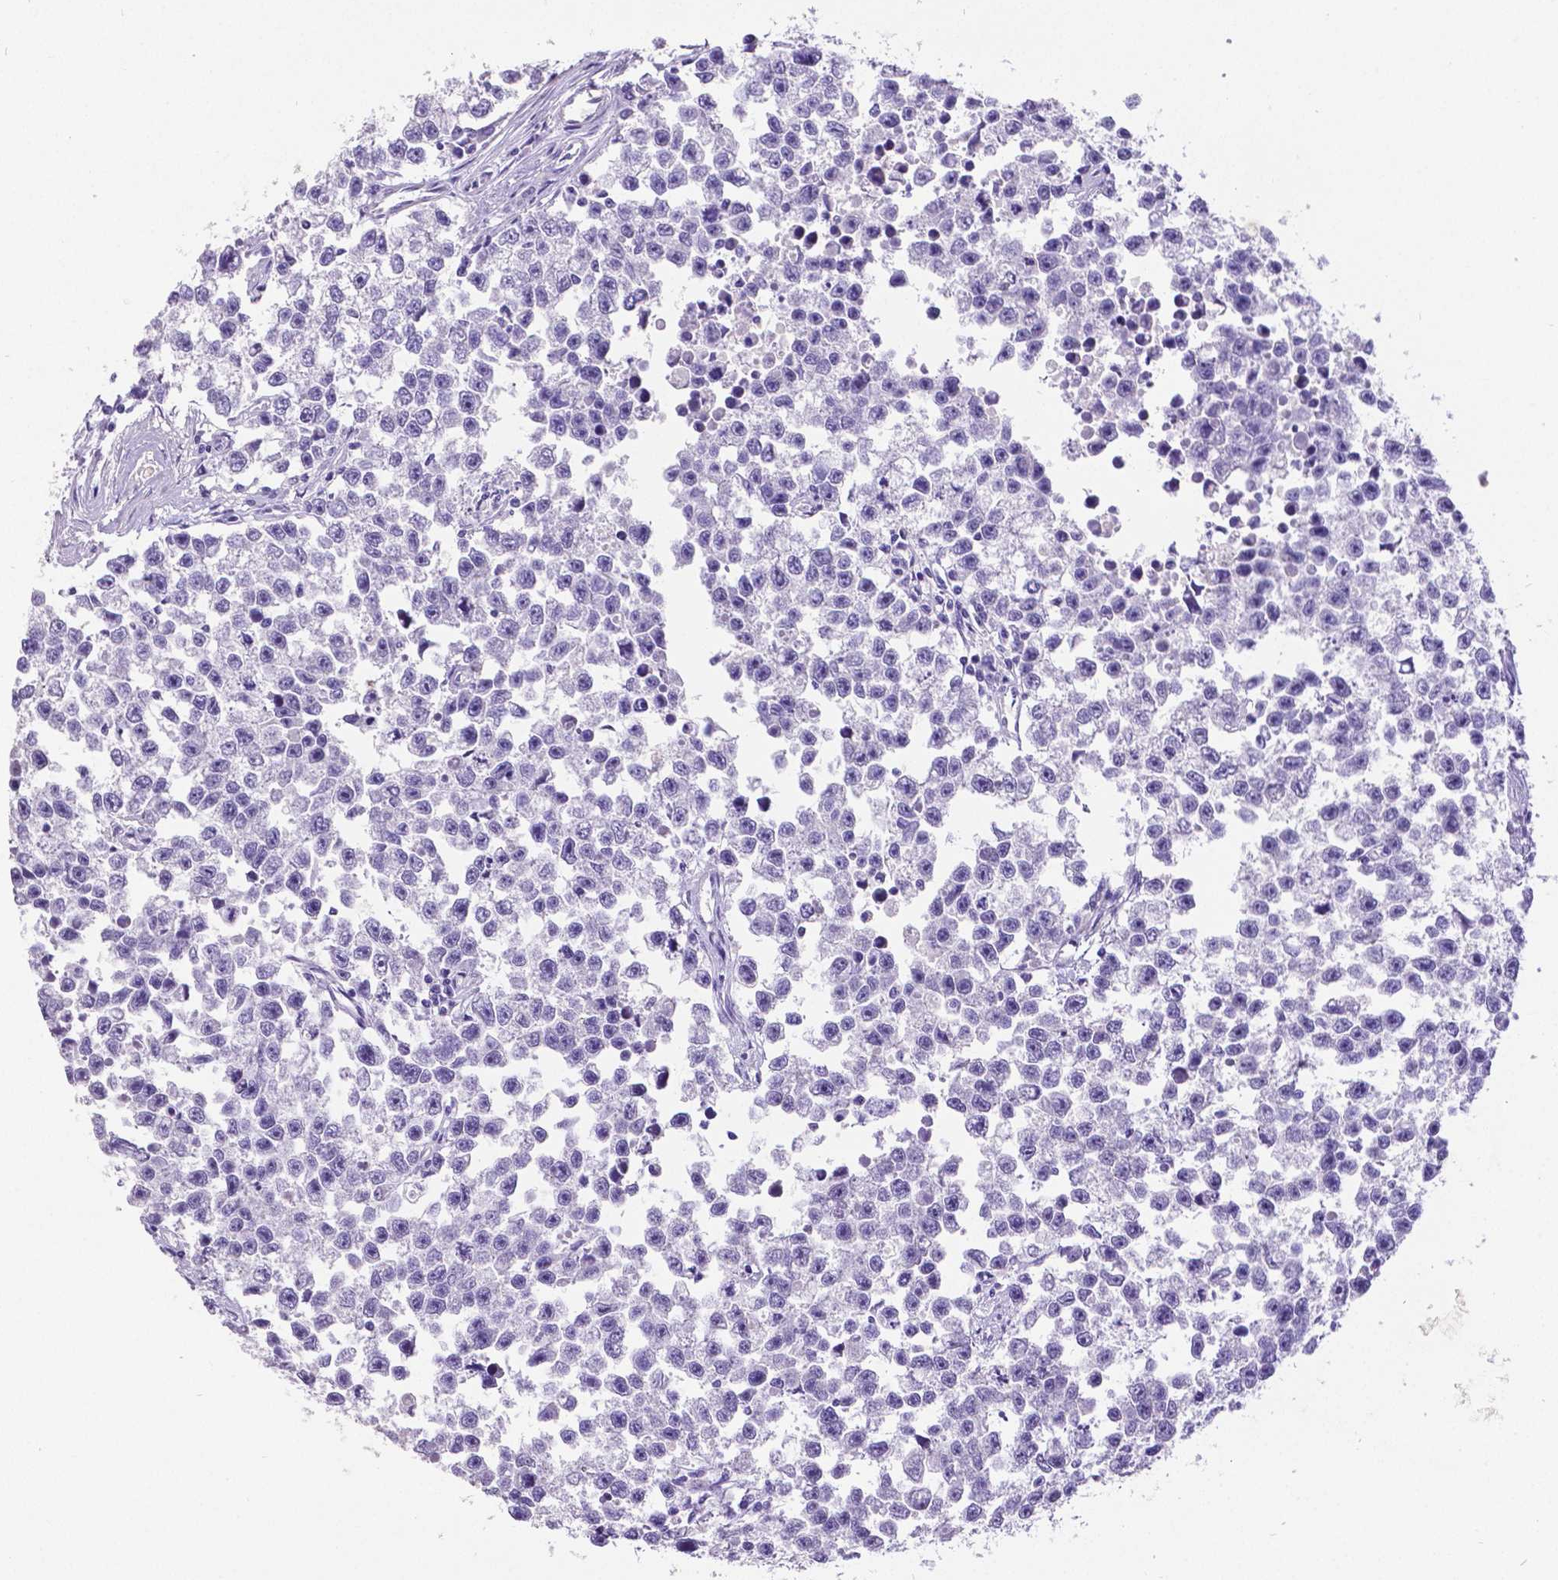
{"staining": {"intensity": "negative", "quantity": "none", "location": "none"}, "tissue": "testis cancer", "cell_type": "Tumor cells", "image_type": "cancer", "snomed": [{"axis": "morphology", "description": "Seminoma, NOS"}, {"axis": "topography", "description": "Testis"}], "caption": "This micrograph is of testis seminoma stained with immunohistochemistry (IHC) to label a protein in brown with the nuclei are counter-stained blue. There is no staining in tumor cells.", "gene": "SATB2", "patient": {"sex": "male", "age": 26}}